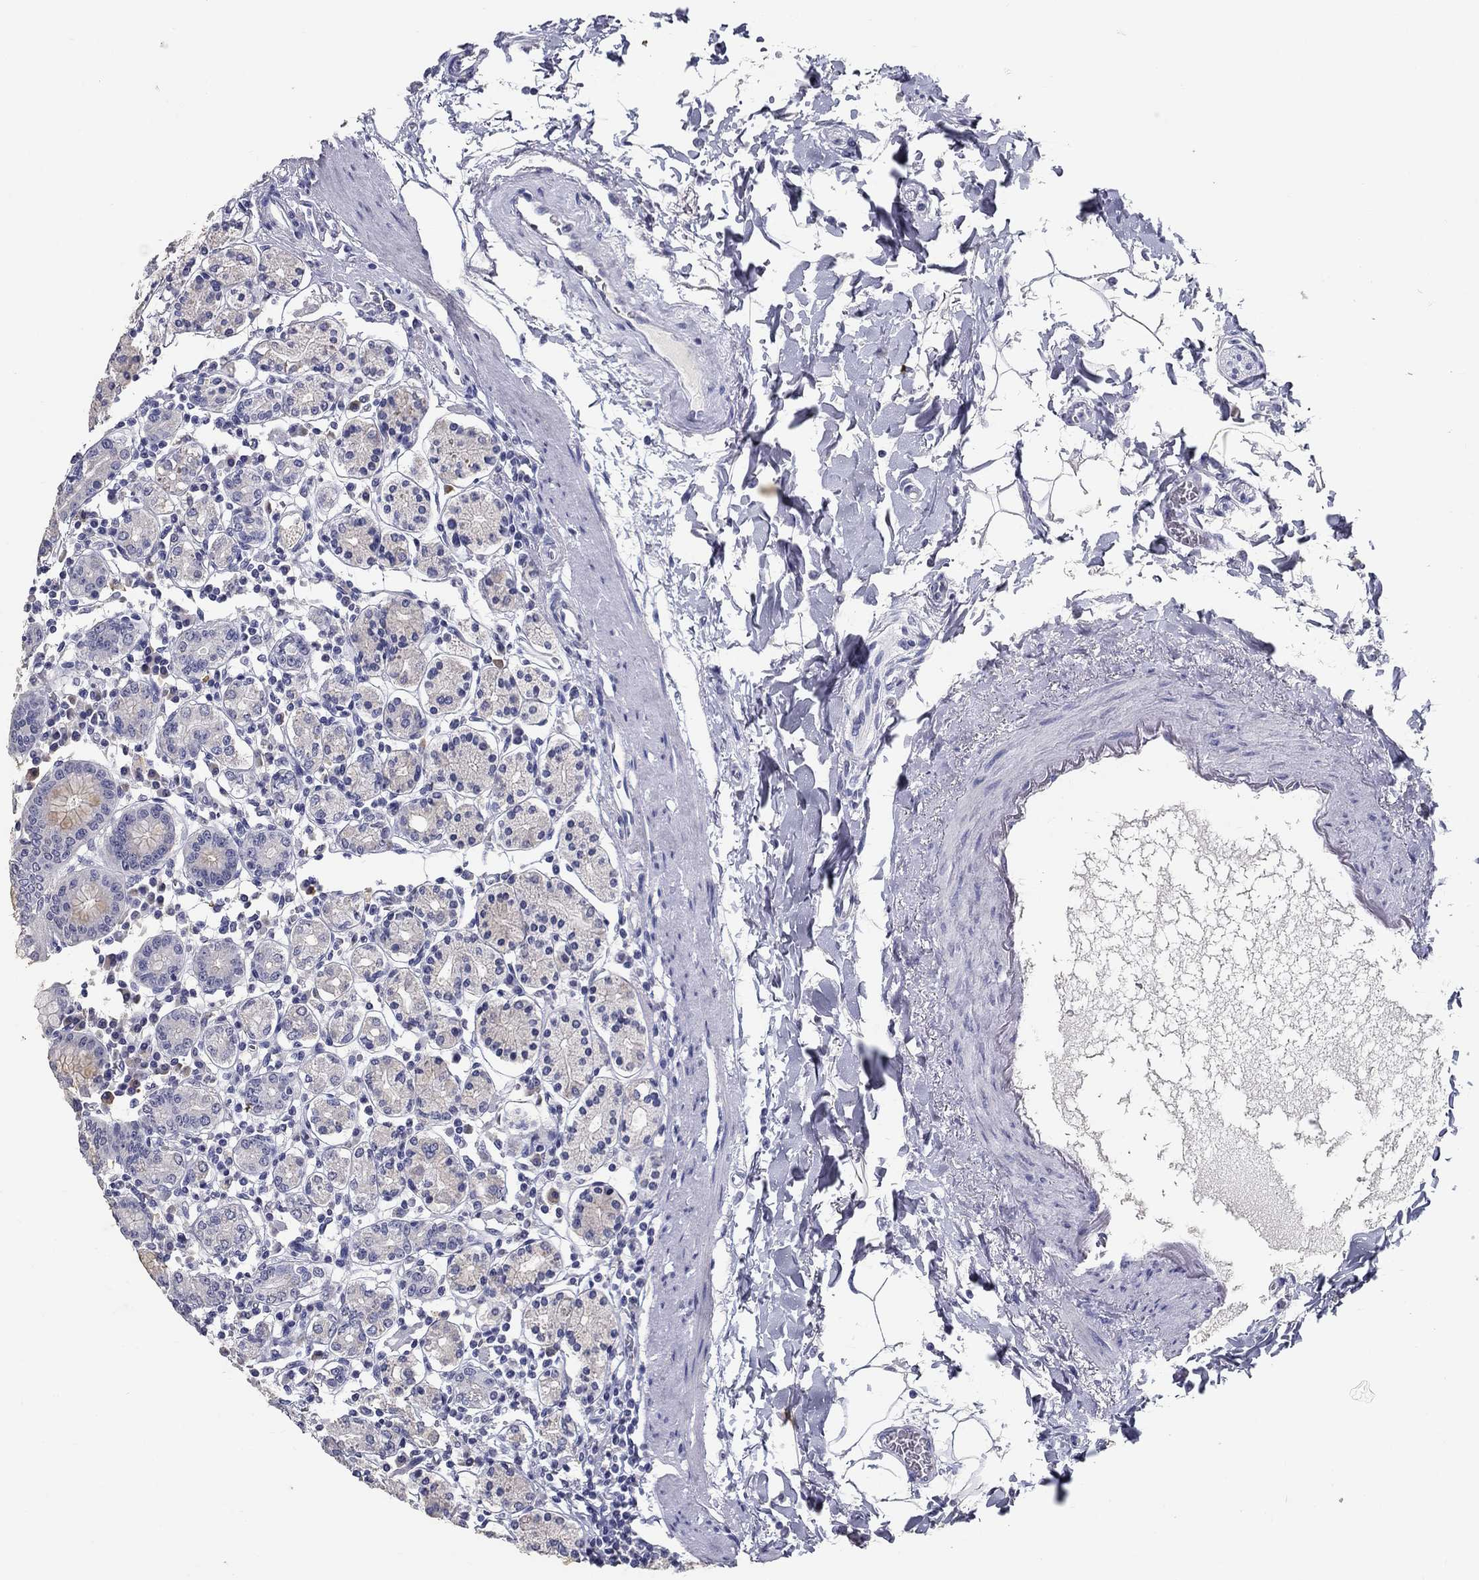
{"staining": {"intensity": "negative", "quantity": "none", "location": "none"}, "tissue": "stomach", "cell_type": "Glandular cells", "image_type": "normal", "snomed": [{"axis": "morphology", "description": "Normal tissue, NOS"}, {"axis": "topography", "description": "Stomach, upper"}, {"axis": "topography", "description": "Stomach"}], "caption": "An image of human stomach is negative for staining in glandular cells. Brightfield microscopy of immunohistochemistry stained with DAB (brown) and hematoxylin (blue), captured at high magnification.", "gene": "POMC", "patient": {"sex": "male", "age": 62}}